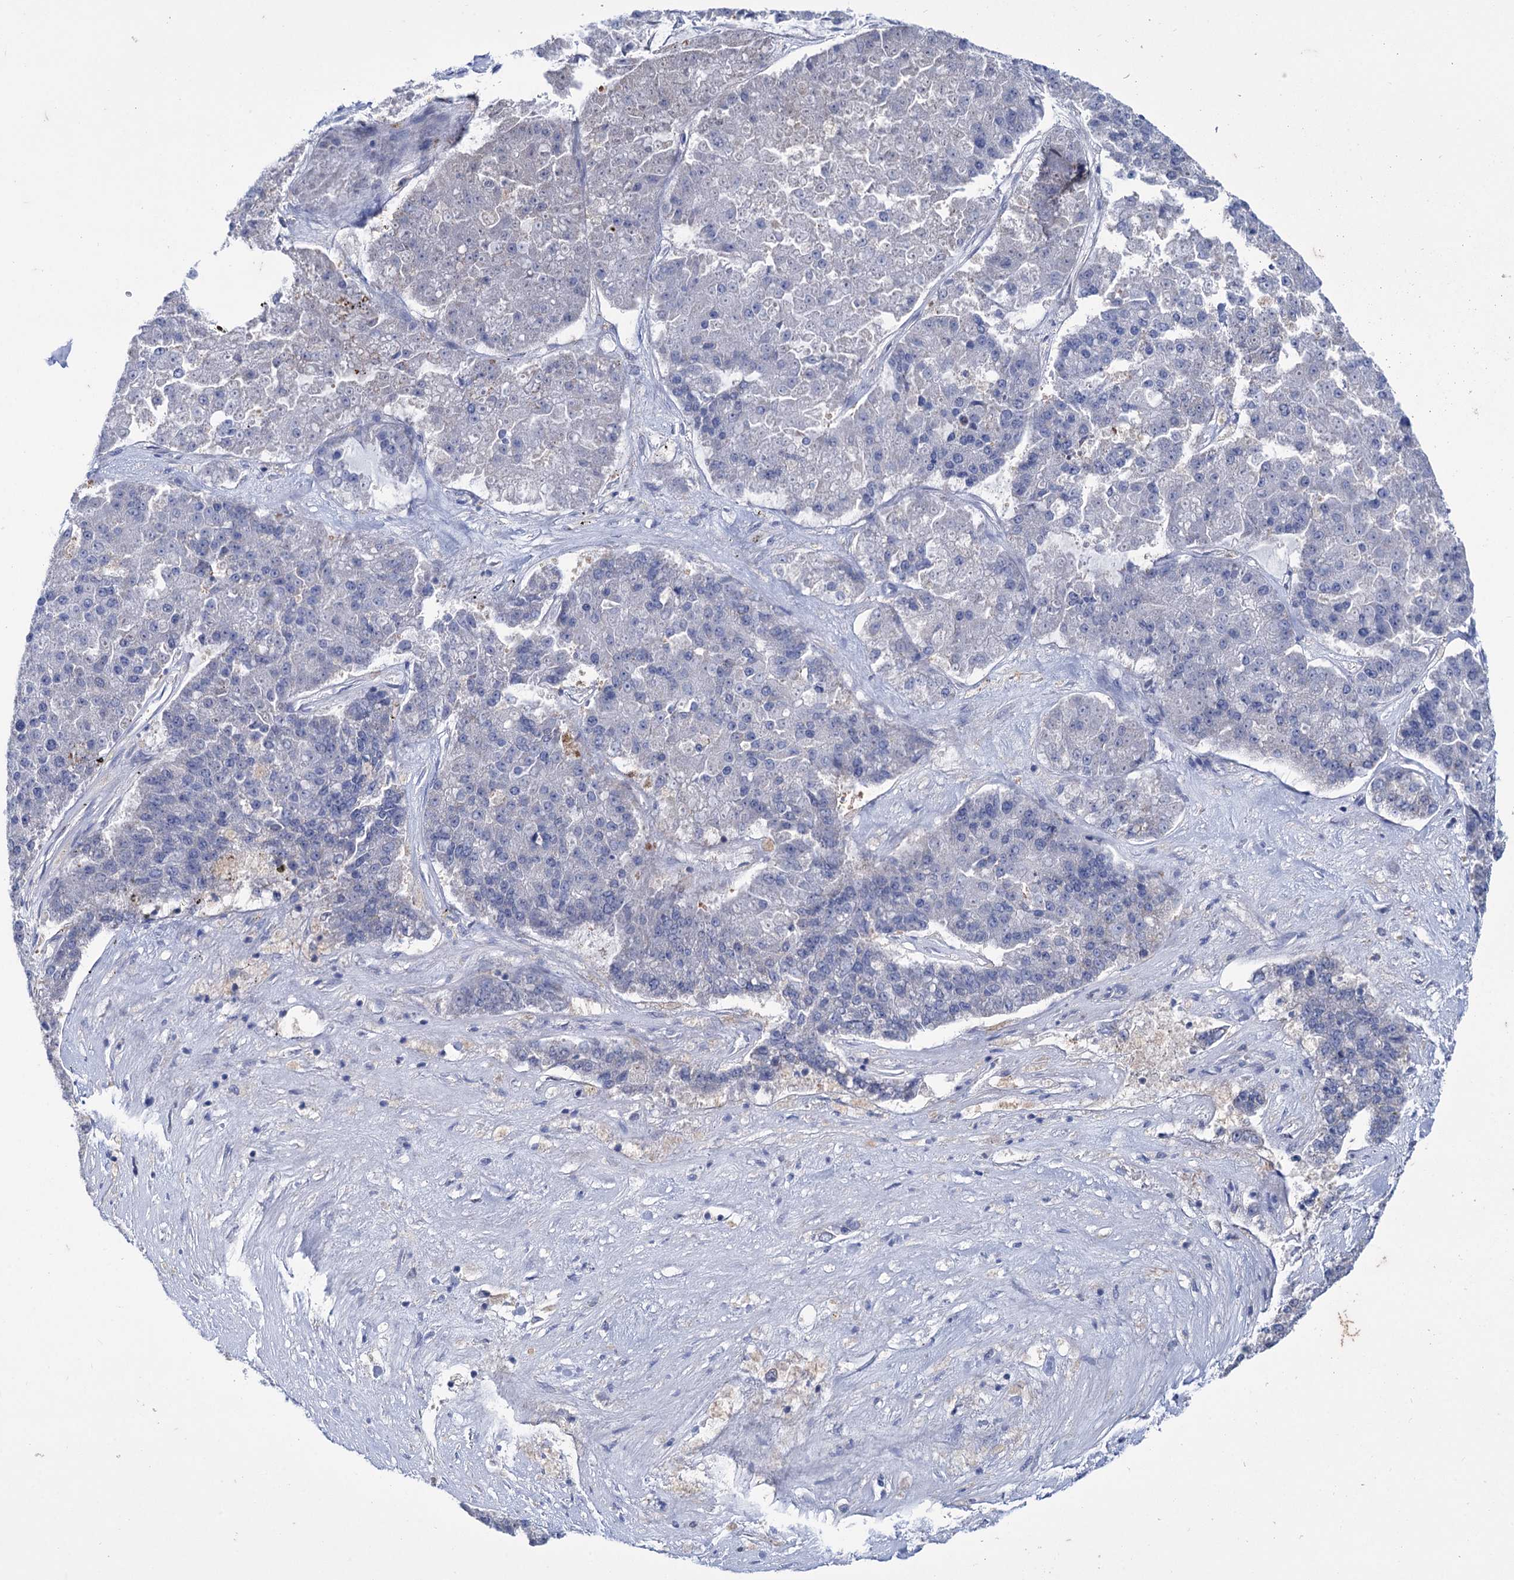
{"staining": {"intensity": "negative", "quantity": "none", "location": "none"}, "tissue": "pancreatic cancer", "cell_type": "Tumor cells", "image_type": "cancer", "snomed": [{"axis": "morphology", "description": "Adenocarcinoma, NOS"}, {"axis": "topography", "description": "Pancreas"}], "caption": "Tumor cells are negative for protein expression in human pancreatic cancer (adenocarcinoma).", "gene": "MID1IP1", "patient": {"sex": "male", "age": 50}}